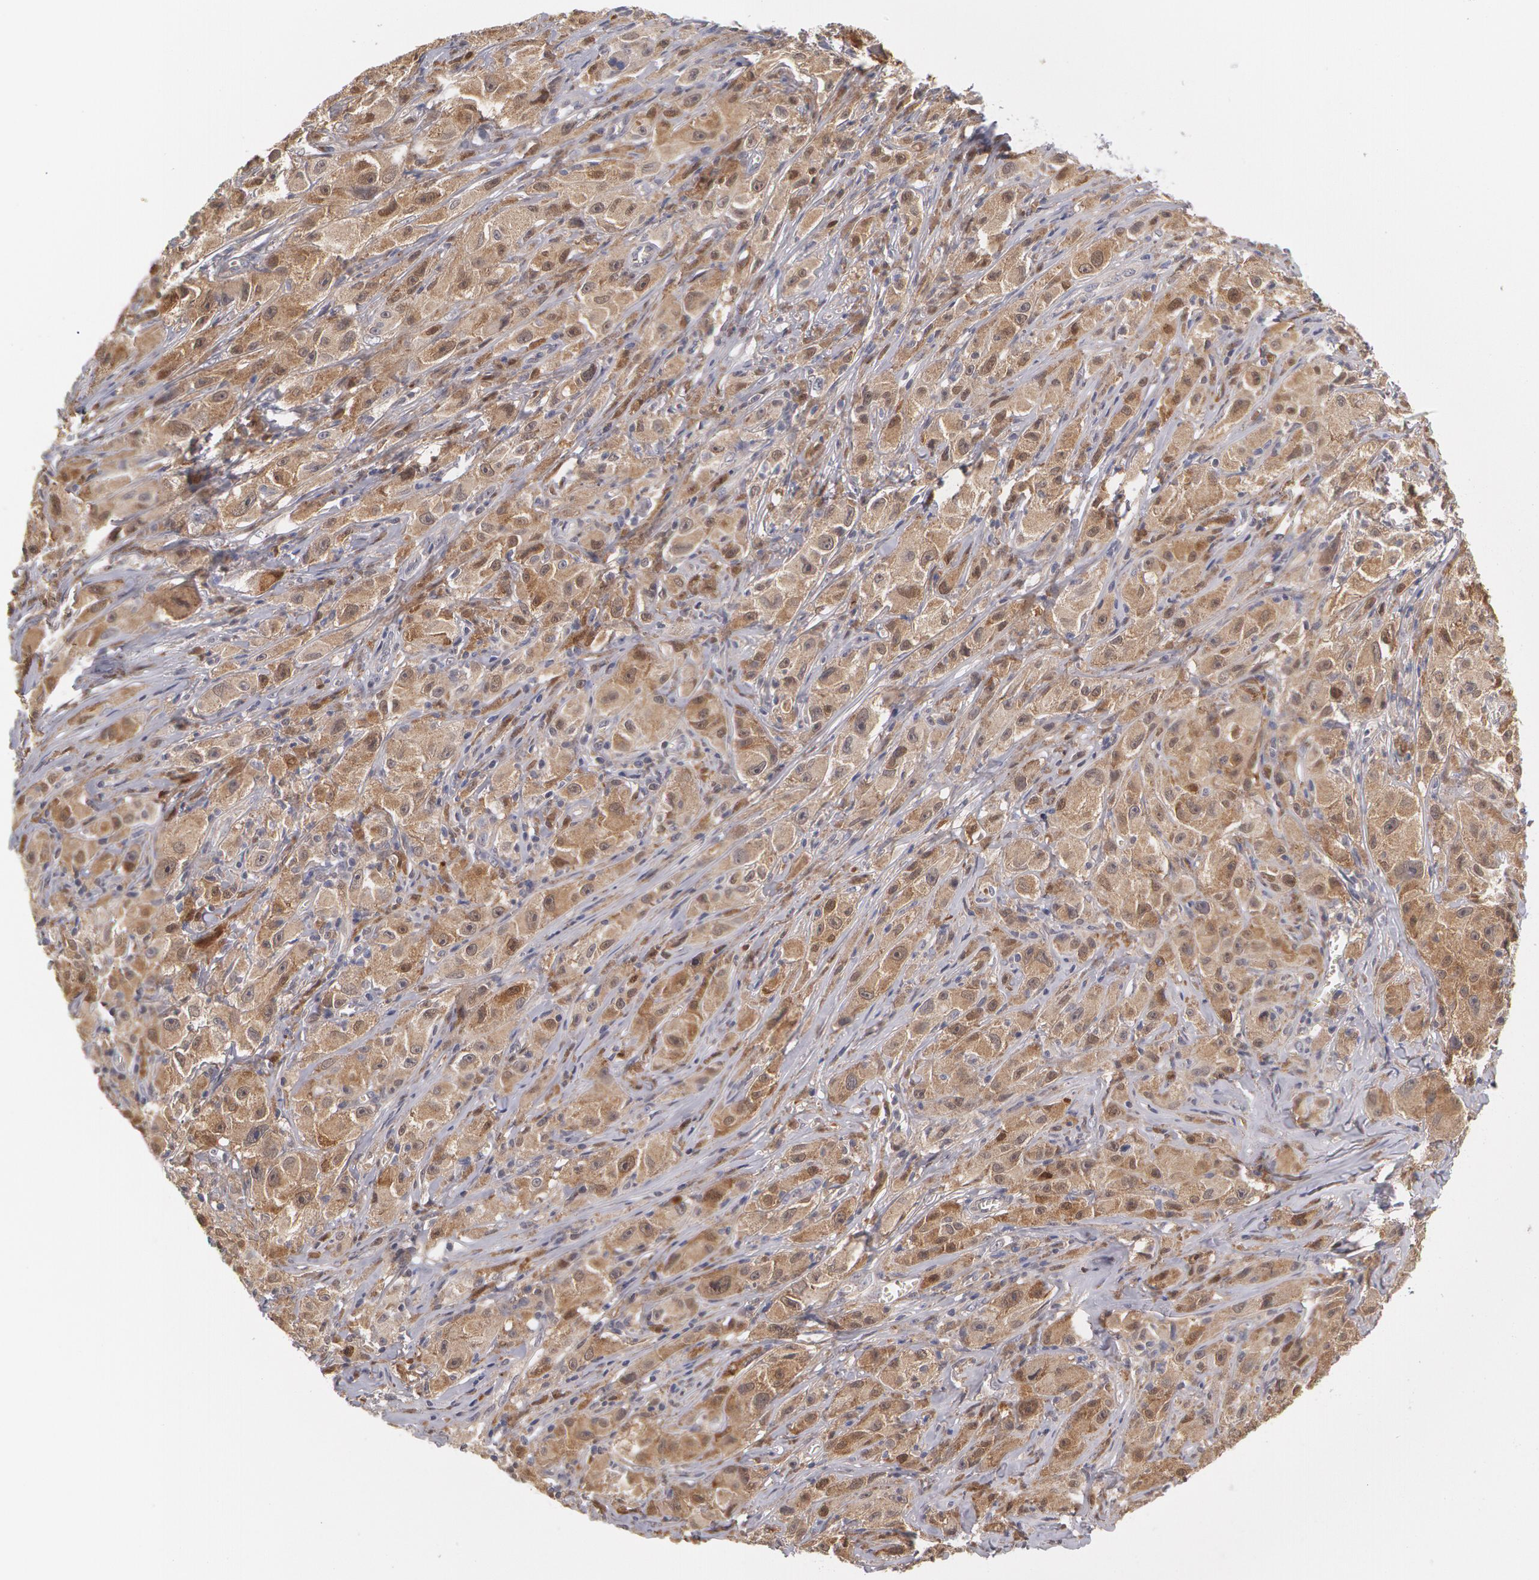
{"staining": {"intensity": "moderate", "quantity": "25%-75%", "location": "cytoplasmic/membranous,nuclear"}, "tissue": "melanoma", "cell_type": "Tumor cells", "image_type": "cancer", "snomed": [{"axis": "morphology", "description": "Malignant melanoma, NOS"}, {"axis": "topography", "description": "Skin"}], "caption": "This is a micrograph of immunohistochemistry staining of malignant melanoma, which shows moderate expression in the cytoplasmic/membranous and nuclear of tumor cells.", "gene": "TXNRD1", "patient": {"sex": "male", "age": 56}}